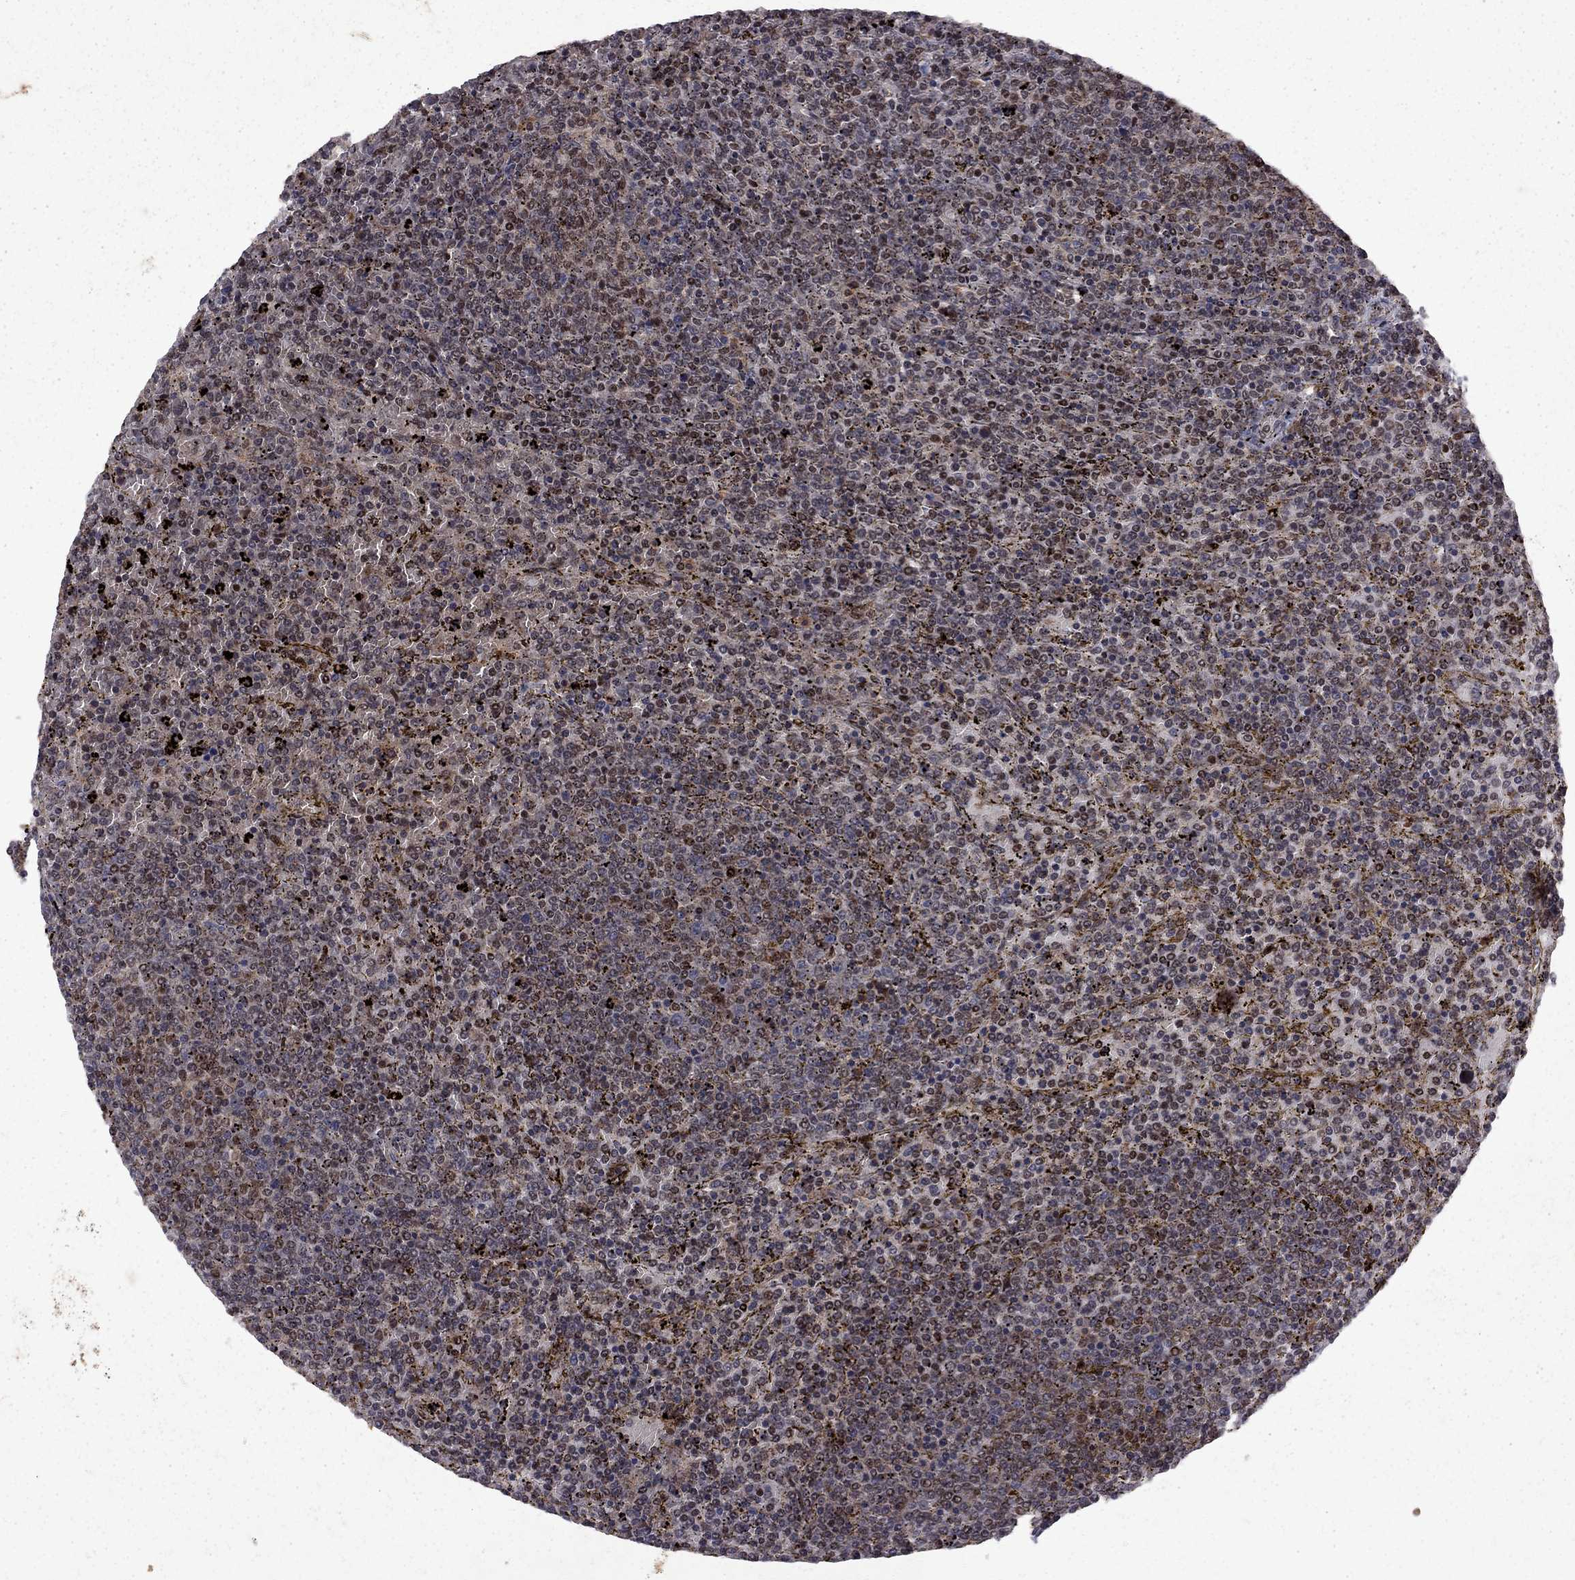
{"staining": {"intensity": "moderate", "quantity": "<25%", "location": "nuclear"}, "tissue": "lymphoma", "cell_type": "Tumor cells", "image_type": "cancer", "snomed": [{"axis": "morphology", "description": "Malignant lymphoma, non-Hodgkin's type, Low grade"}, {"axis": "topography", "description": "Spleen"}], "caption": "Tumor cells reveal low levels of moderate nuclear staining in approximately <25% of cells in lymphoma. (brown staining indicates protein expression, while blue staining denotes nuclei).", "gene": "IPP", "patient": {"sex": "female", "age": 77}}